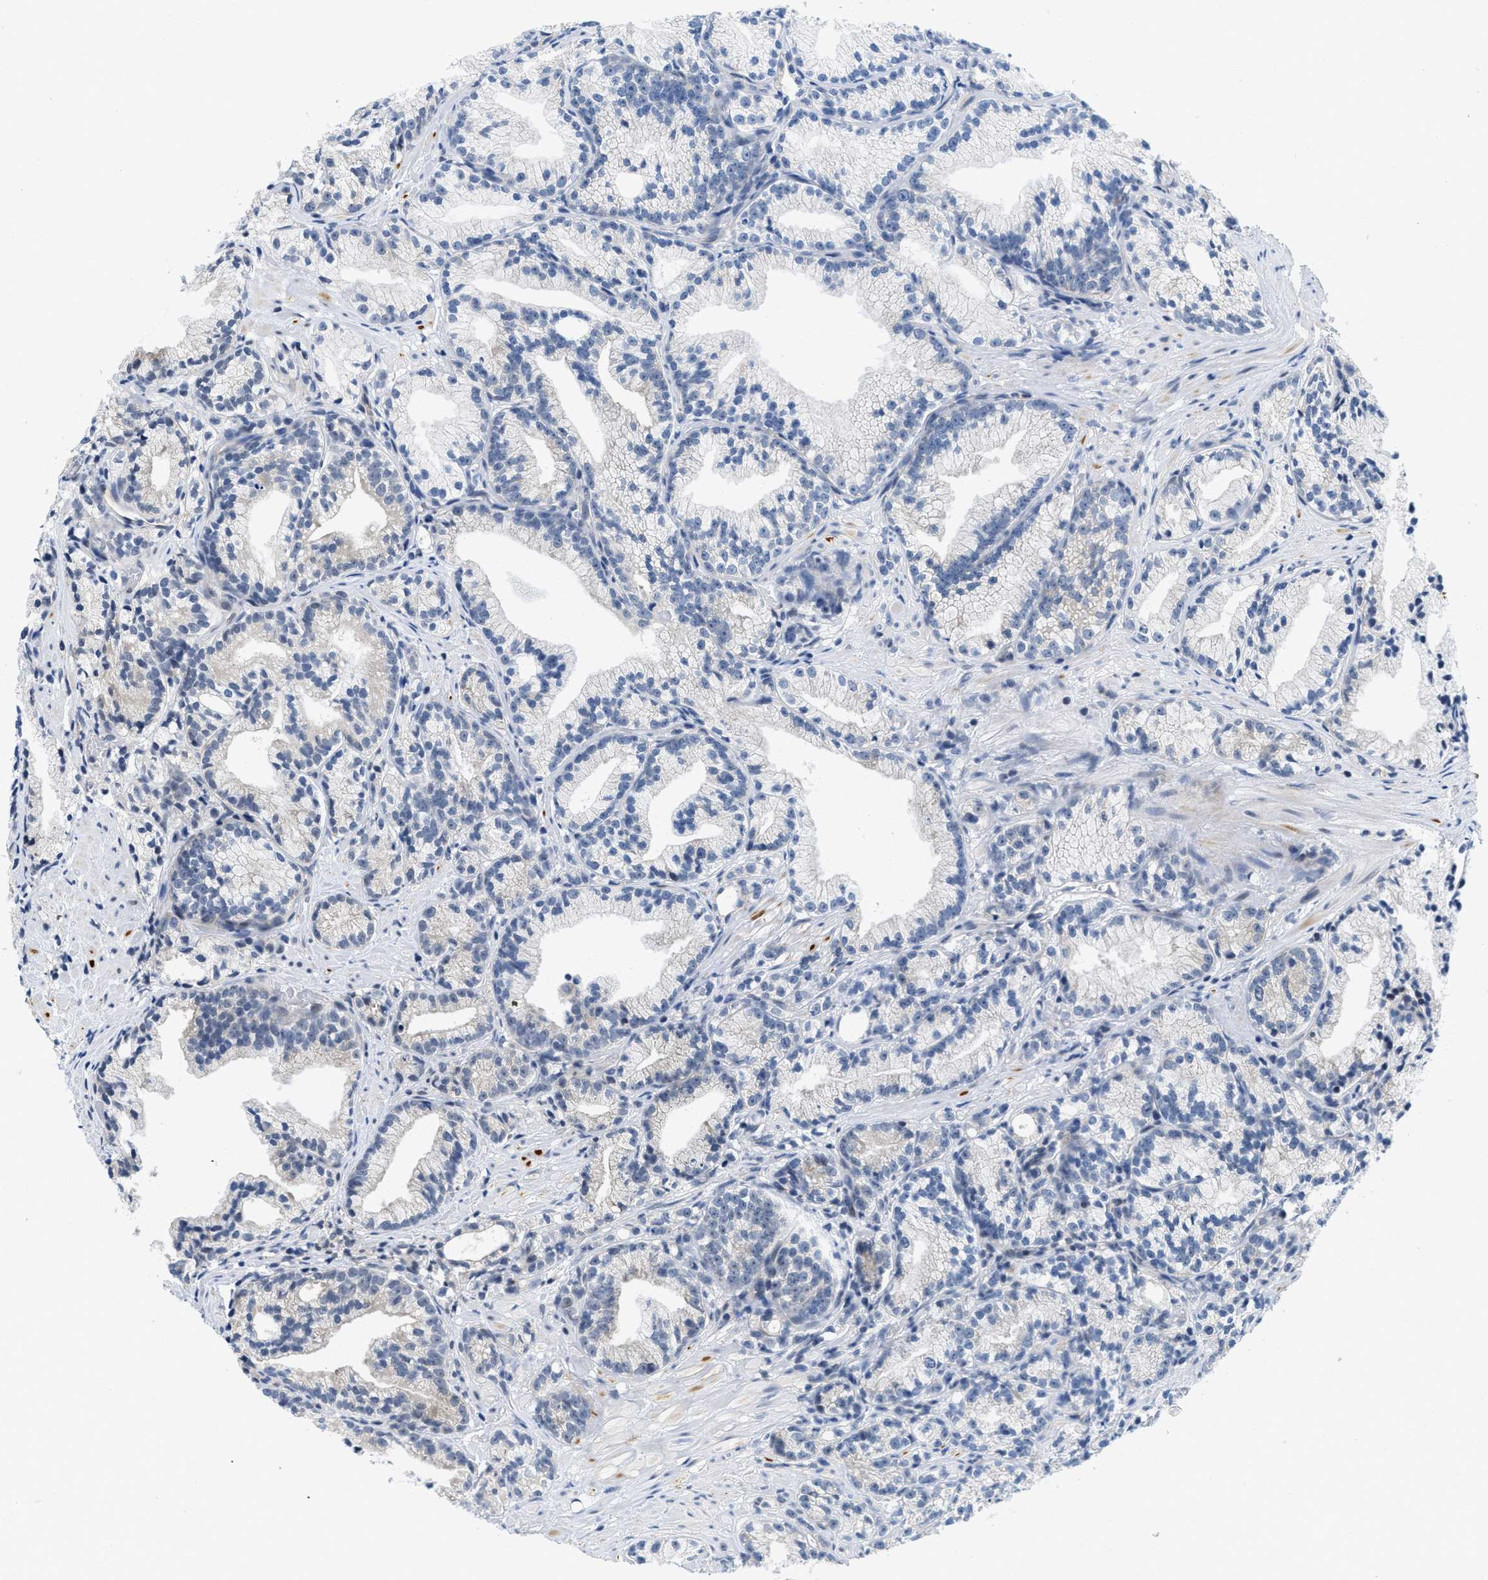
{"staining": {"intensity": "negative", "quantity": "none", "location": "none"}, "tissue": "prostate cancer", "cell_type": "Tumor cells", "image_type": "cancer", "snomed": [{"axis": "morphology", "description": "Adenocarcinoma, Low grade"}, {"axis": "topography", "description": "Prostate"}], "caption": "Prostate cancer (adenocarcinoma (low-grade)) was stained to show a protein in brown. There is no significant positivity in tumor cells.", "gene": "IKBKE", "patient": {"sex": "male", "age": 89}}